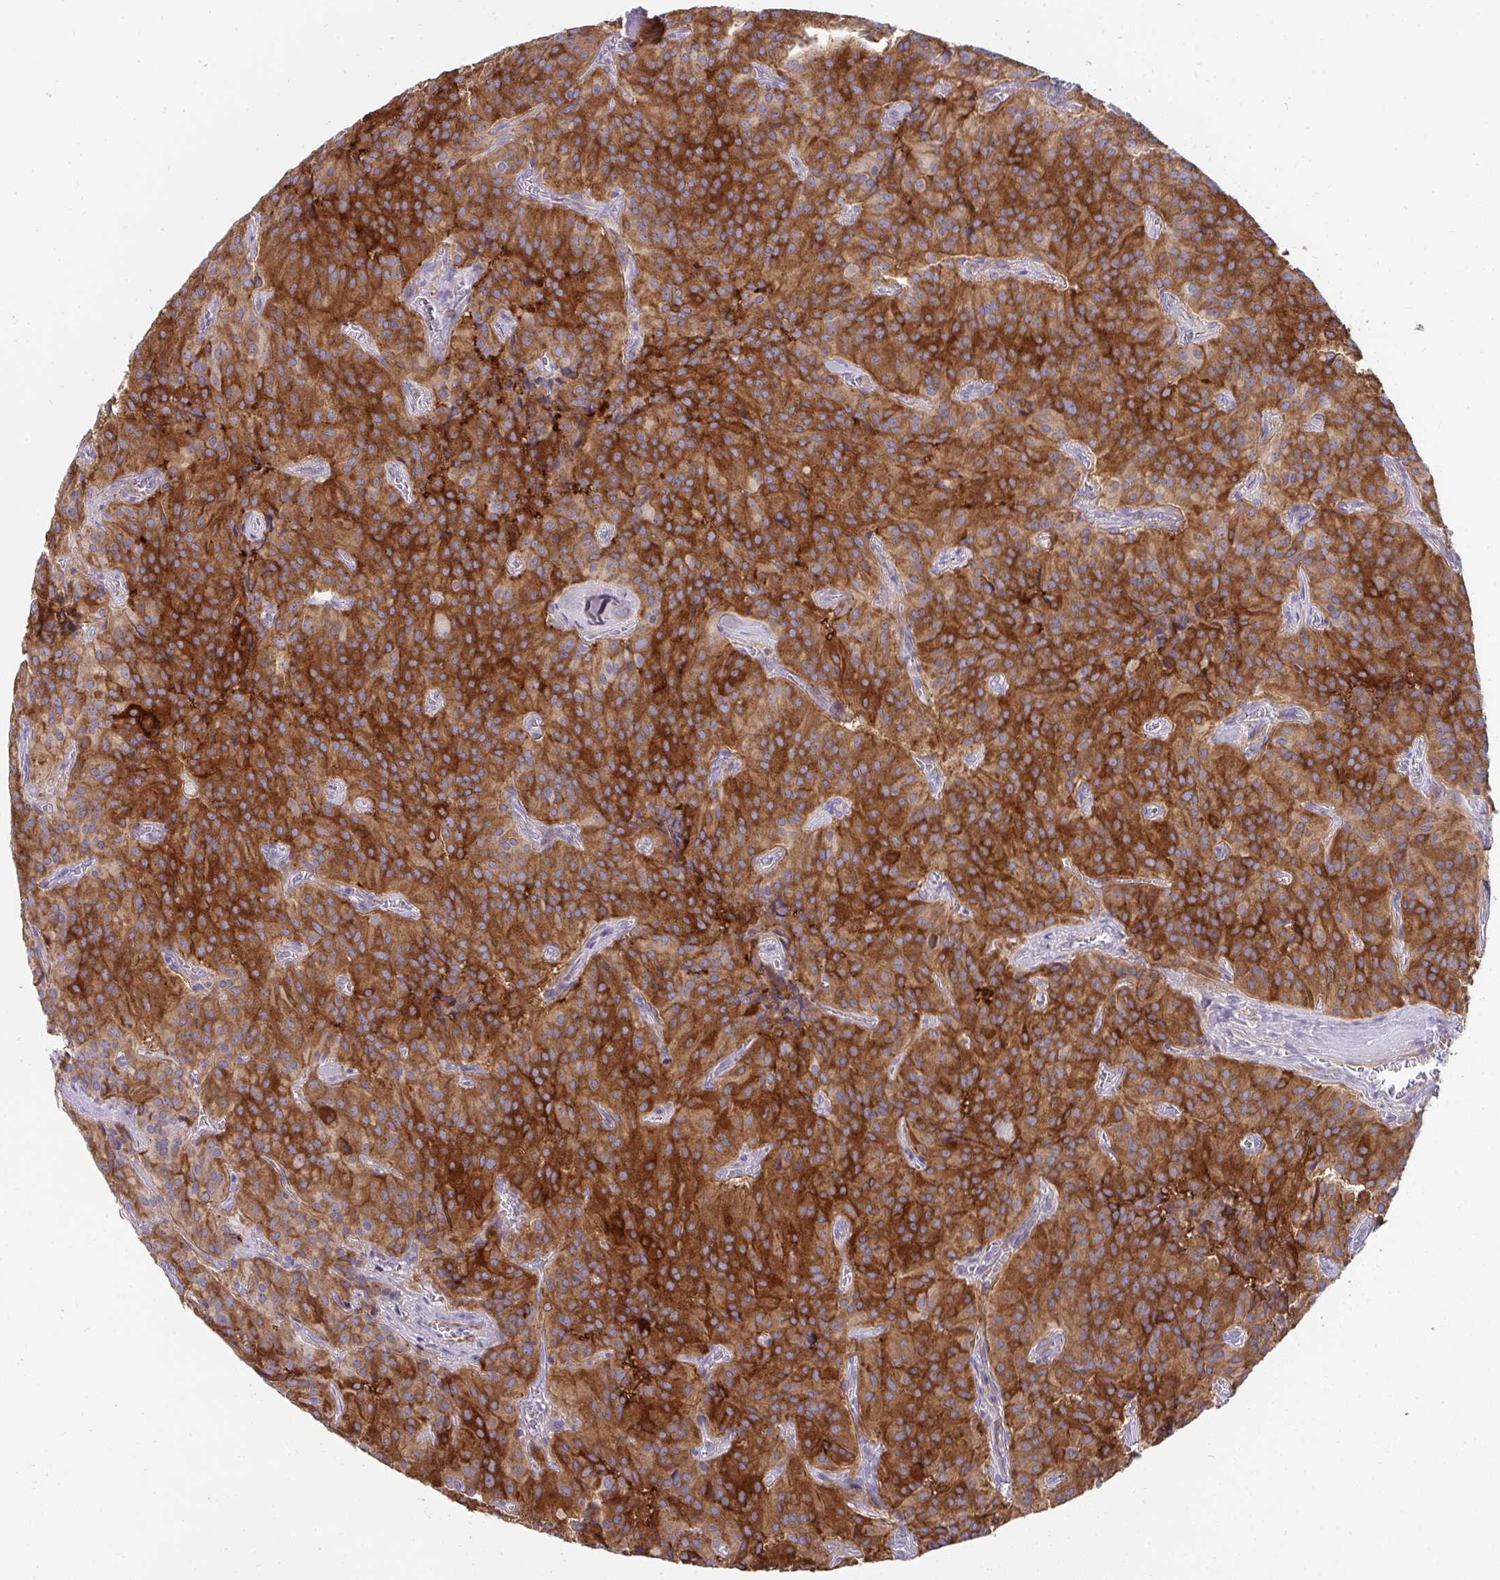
{"staining": {"intensity": "strong", "quantity": ">75%", "location": "cytoplasmic/membranous"}, "tissue": "glioma", "cell_type": "Tumor cells", "image_type": "cancer", "snomed": [{"axis": "morphology", "description": "Glioma, malignant, Low grade"}, {"axis": "topography", "description": "Brain"}], "caption": "This is an image of immunohistochemistry (IHC) staining of glioma, which shows strong positivity in the cytoplasmic/membranous of tumor cells.", "gene": "AK5", "patient": {"sex": "male", "age": 42}}